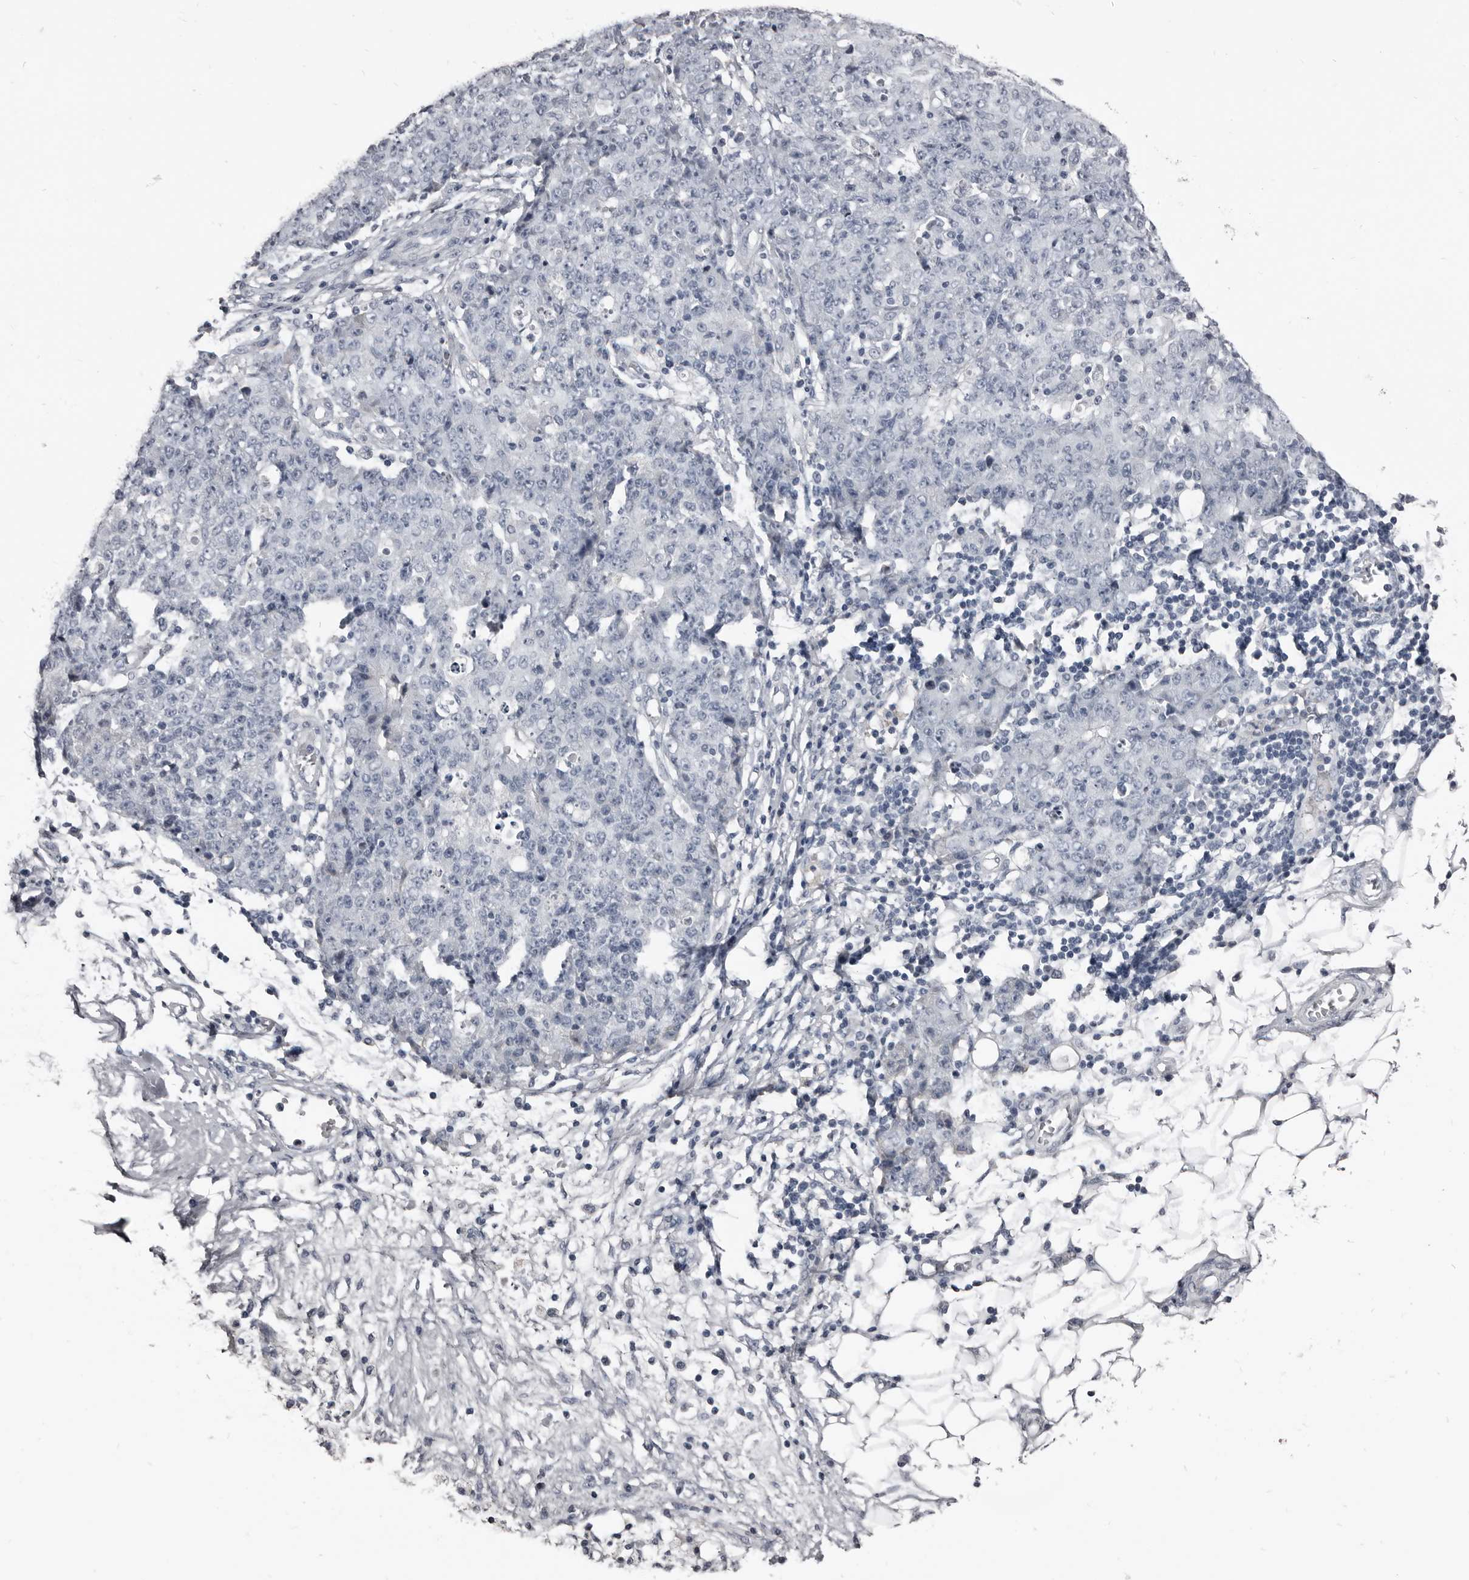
{"staining": {"intensity": "negative", "quantity": "none", "location": "none"}, "tissue": "ovarian cancer", "cell_type": "Tumor cells", "image_type": "cancer", "snomed": [{"axis": "morphology", "description": "Carcinoma, endometroid"}, {"axis": "topography", "description": "Ovary"}], "caption": "Tumor cells show no significant protein expression in ovarian endometroid carcinoma.", "gene": "GREB1", "patient": {"sex": "female", "age": 42}}